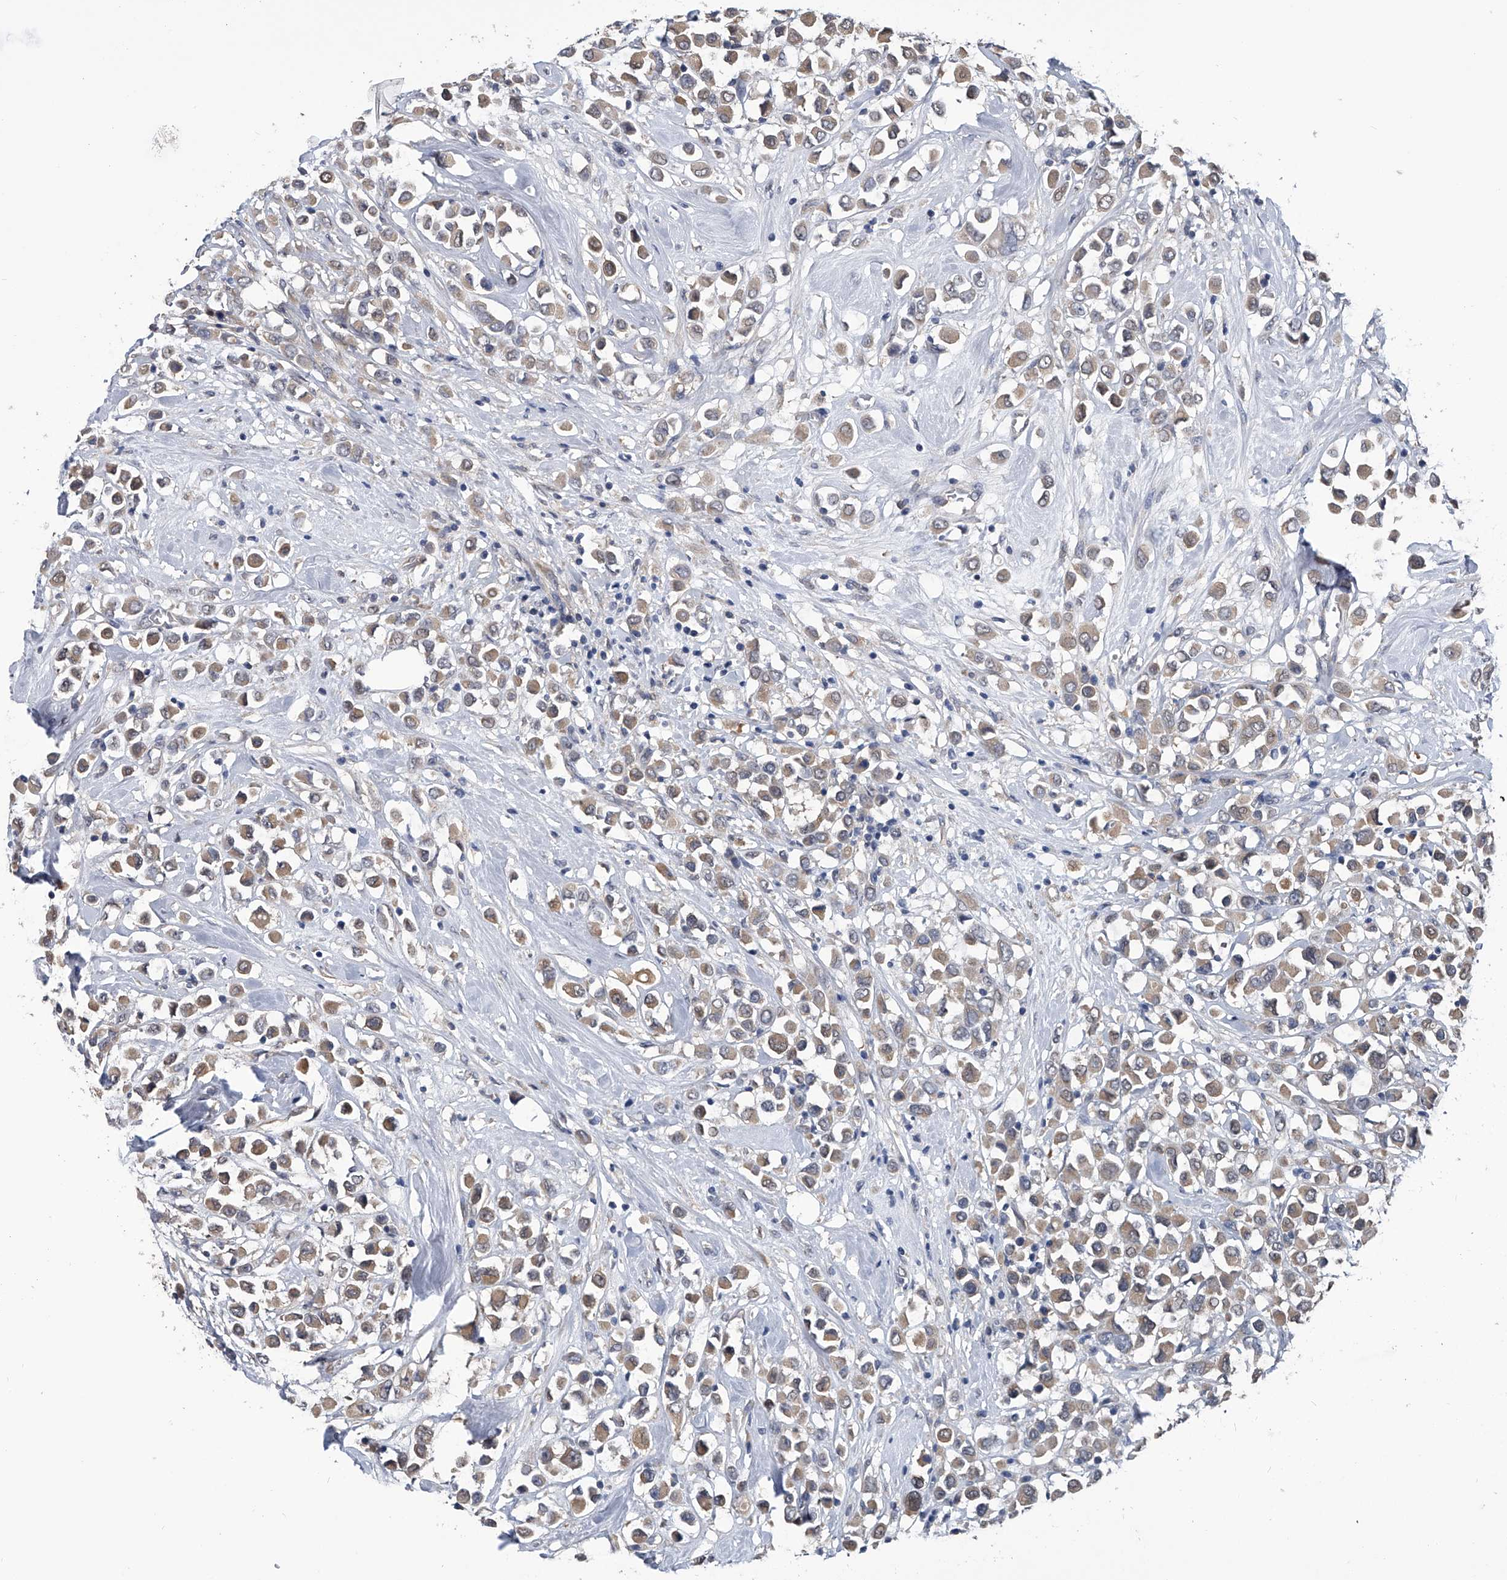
{"staining": {"intensity": "moderate", "quantity": ">75%", "location": "cytoplasmic/membranous"}, "tissue": "breast cancer", "cell_type": "Tumor cells", "image_type": "cancer", "snomed": [{"axis": "morphology", "description": "Duct carcinoma"}, {"axis": "topography", "description": "Breast"}], "caption": "Human breast infiltrating ductal carcinoma stained for a protein (brown) displays moderate cytoplasmic/membranous positive staining in approximately >75% of tumor cells.", "gene": "PGM3", "patient": {"sex": "female", "age": 61}}